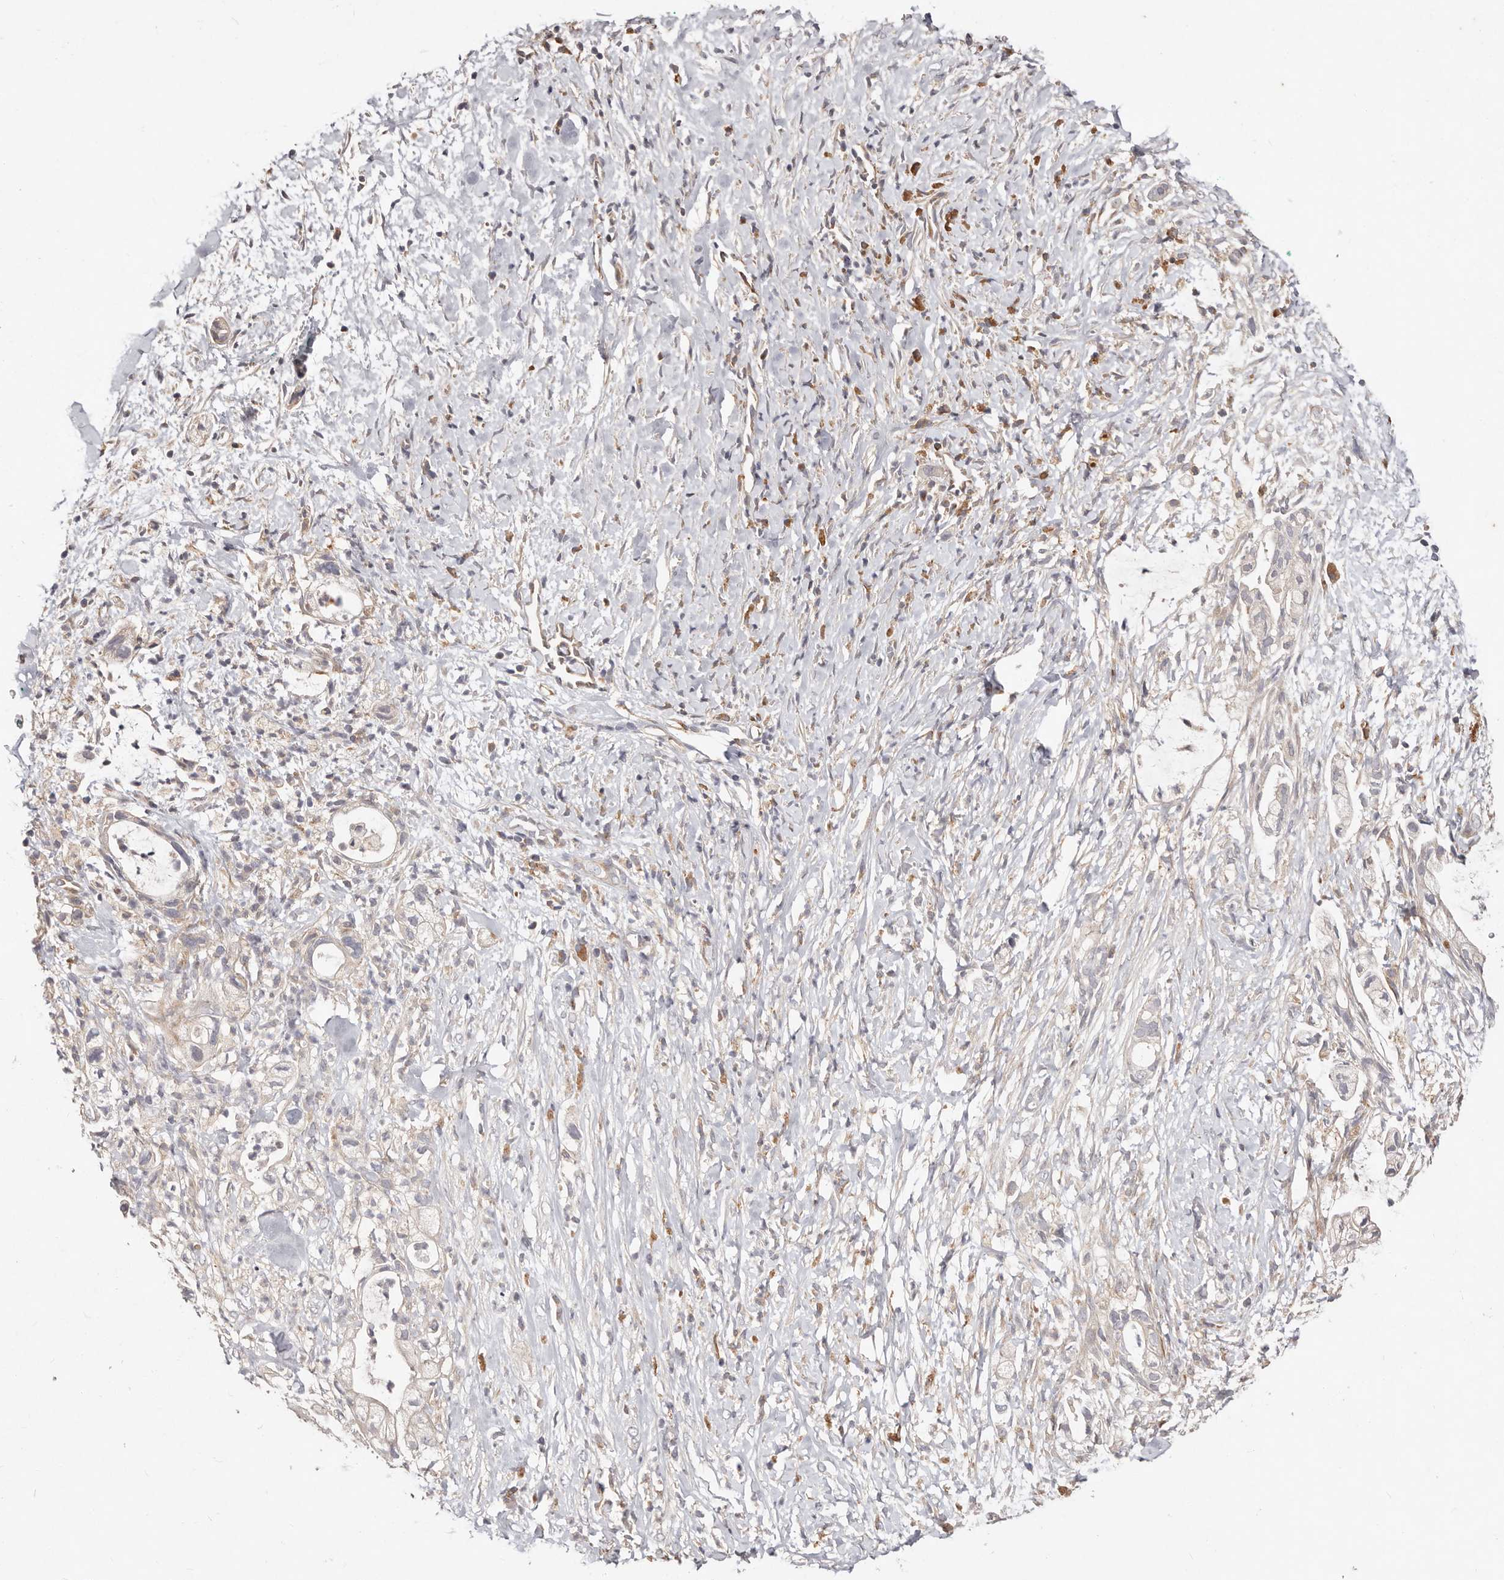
{"staining": {"intensity": "negative", "quantity": "none", "location": "none"}, "tissue": "pancreatic cancer", "cell_type": "Tumor cells", "image_type": "cancer", "snomed": [{"axis": "morphology", "description": "Adenocarcinoma, NOS"}, {"axis": "topography", "description": "Pancreas"}], "caption": "Pancreatic cancer was stained to show a protein in brown. There is no significant staining in tumor cells.", "gene": "THBS3", "patient": {"sex": "male", "age": 53}}